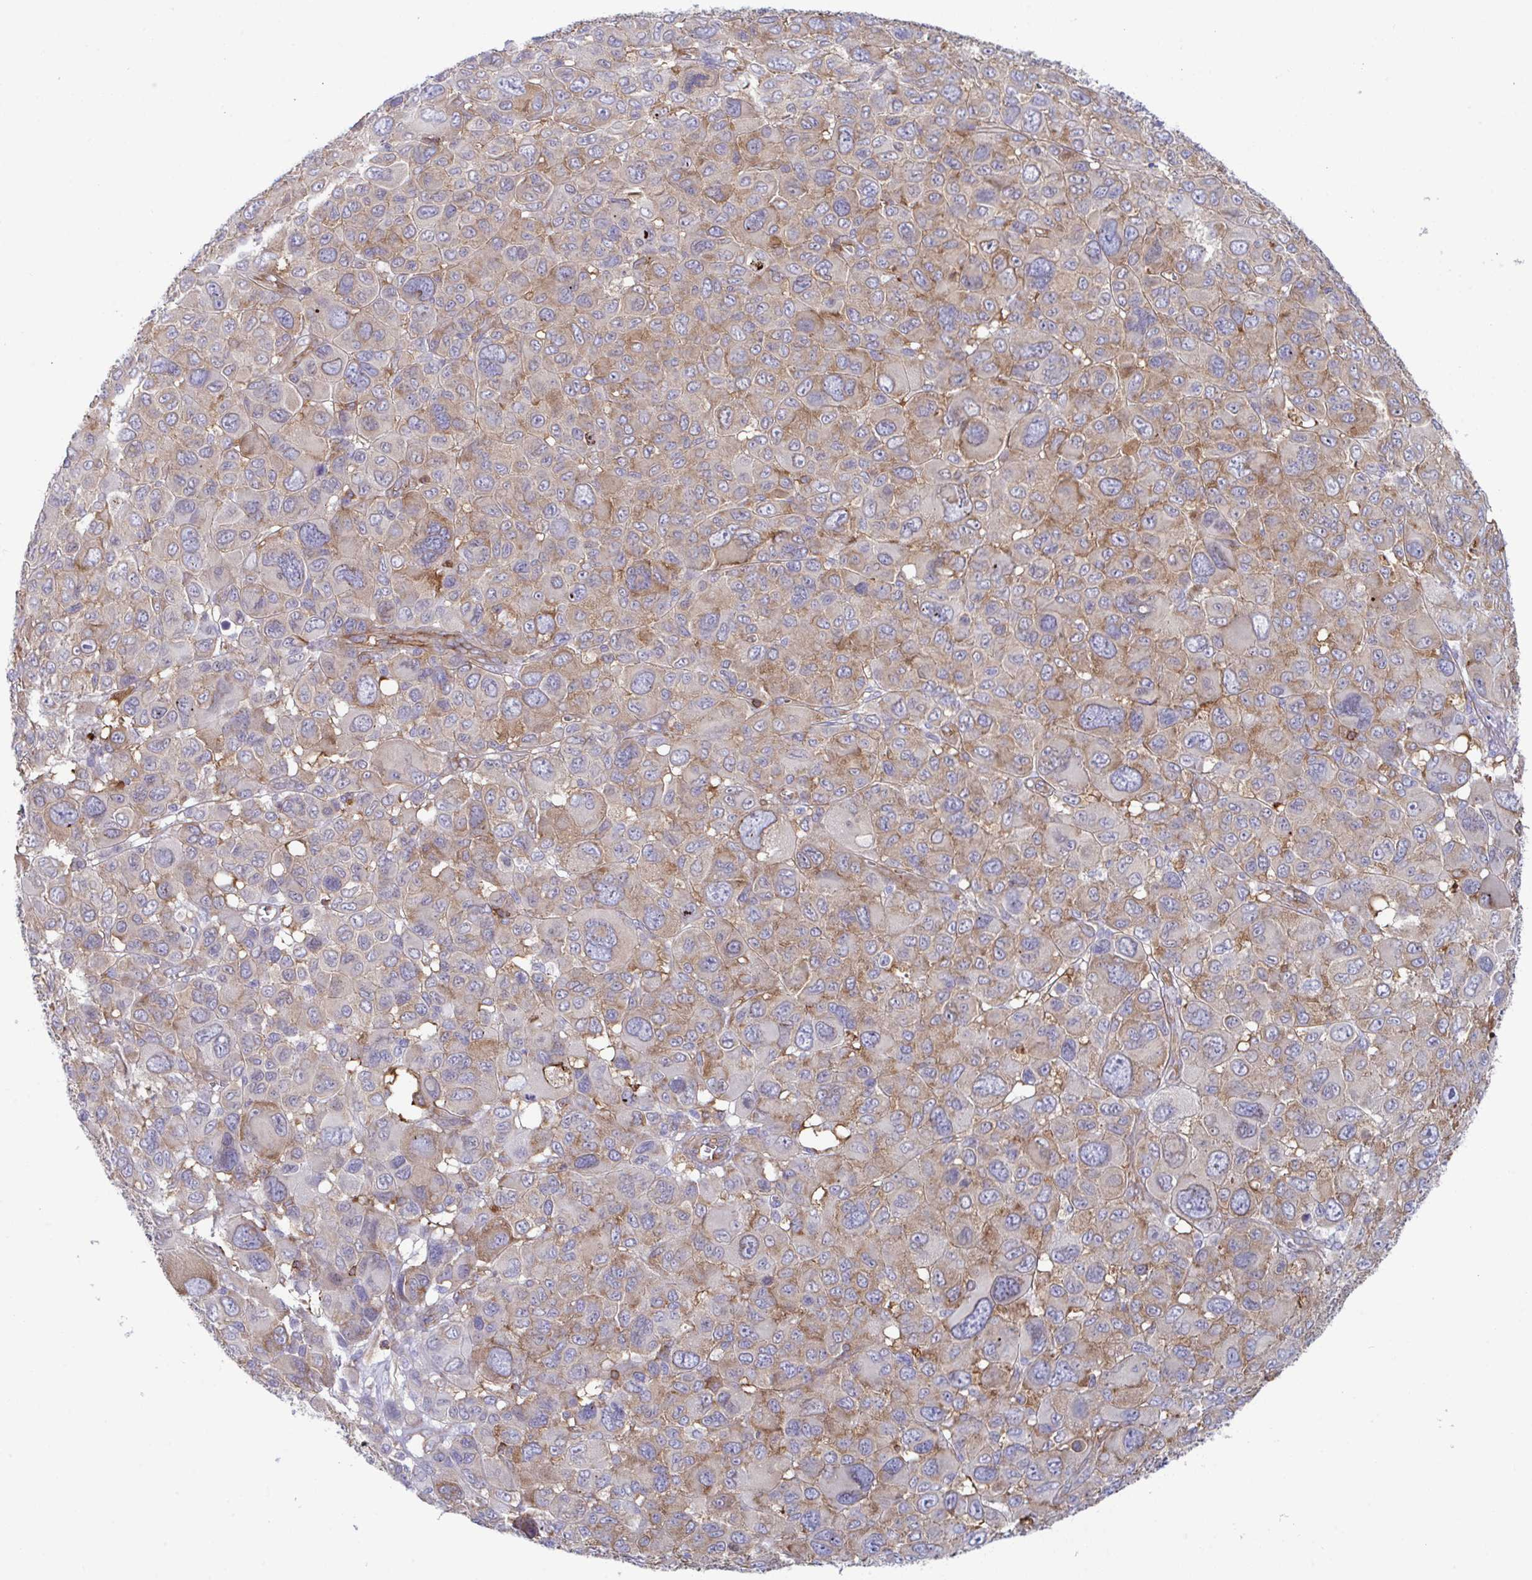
{"staining": {"intensity": "weak", "quantity": "25%-75%", "location": "cytoplasmic/membranous"}, "tissue": "melanoma", "cell_type": "Tumor cells", "image_type": "cancer", "snomed": [{"axis": "morphology", "description": "Malignant melanoma, NOS"}, {"axis": "topography", "description": "Skin"}], "caption": "Protein expression analysis of human melanoma reveals weak cytoplasmic/membranous staining in about 25%-75% of tumor cells.", "gene": "WNK1", "patient": {"sex": "female", "age": 66}}